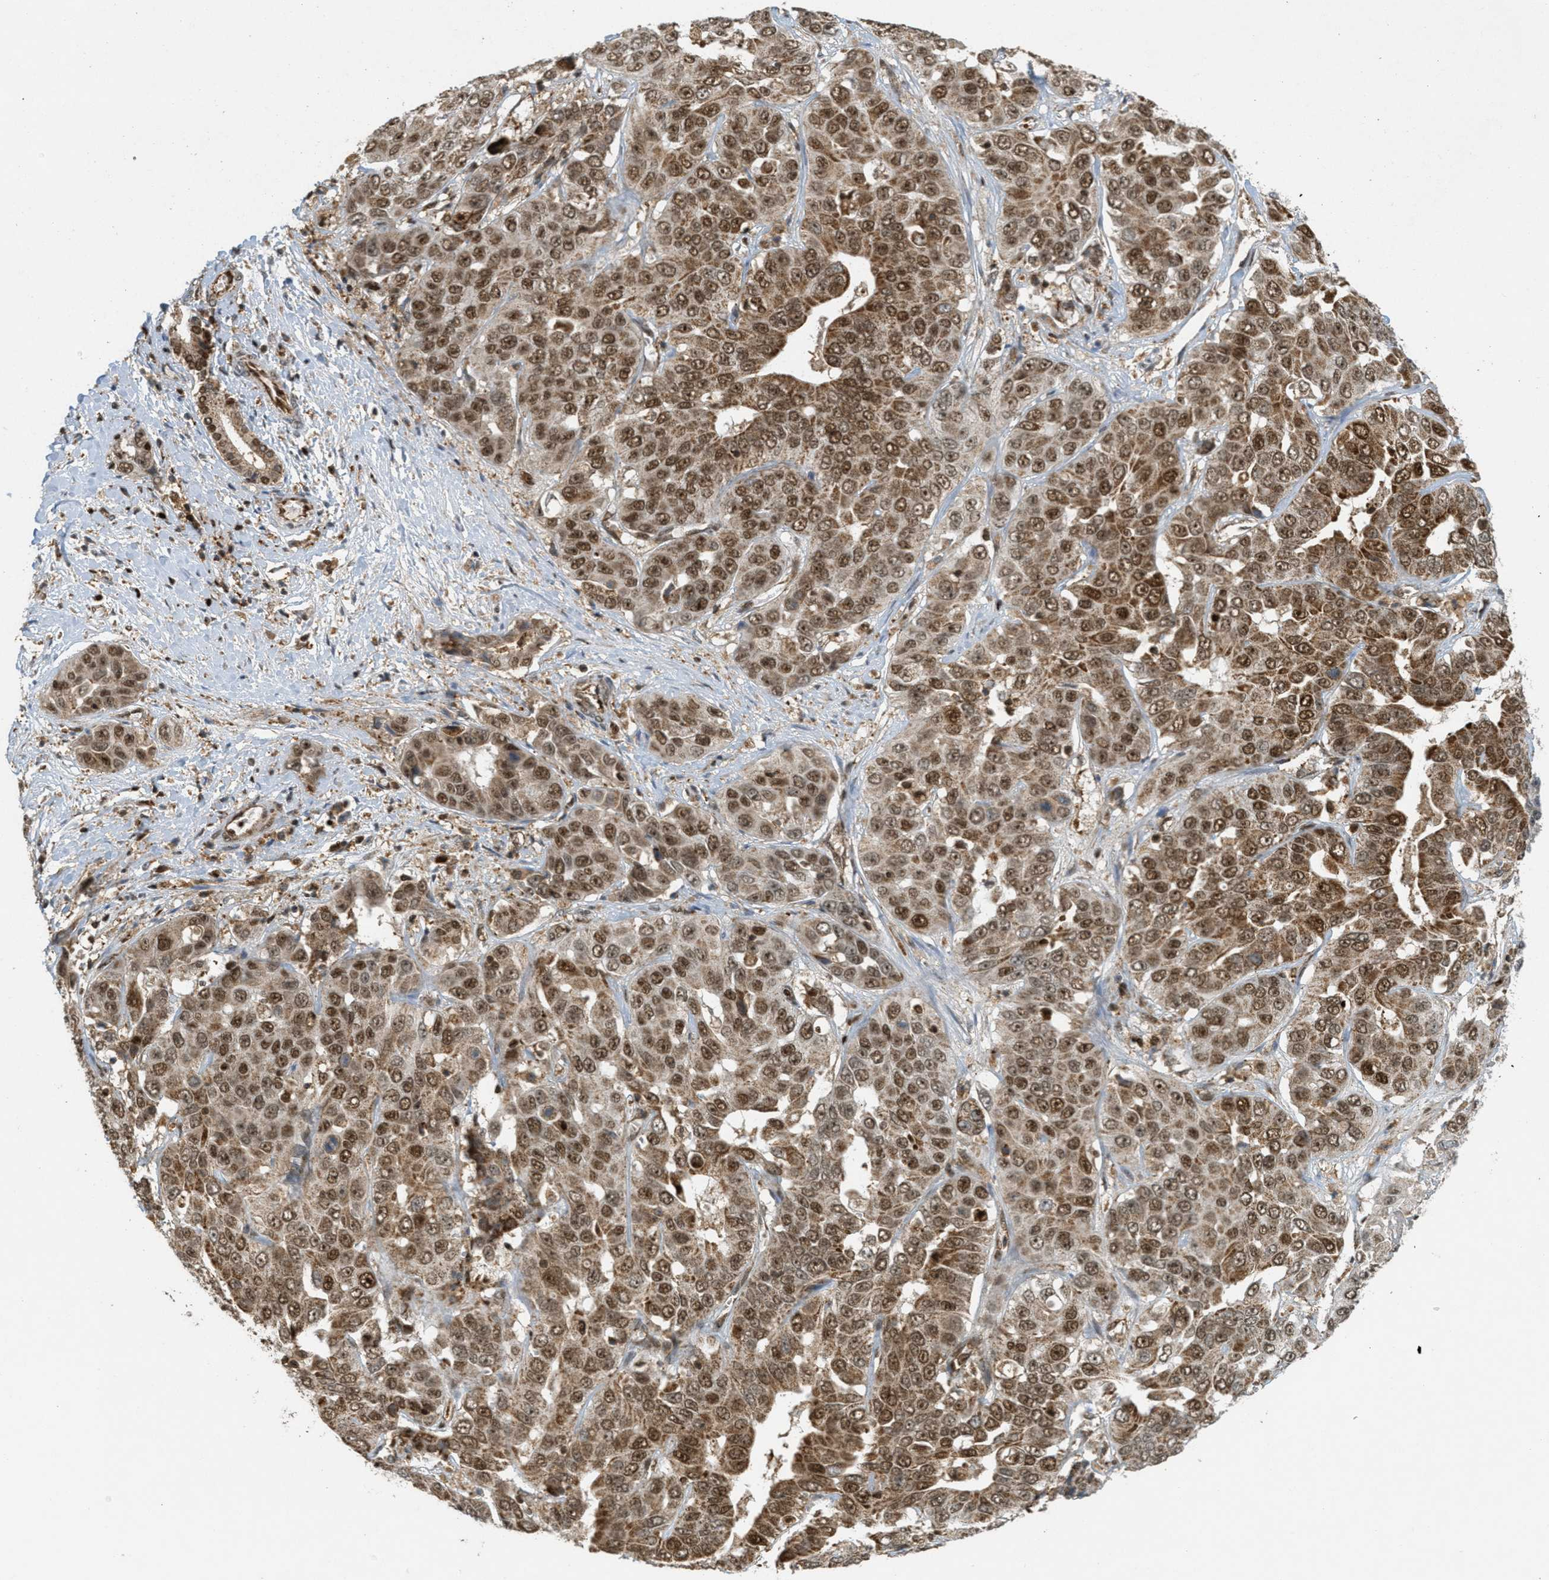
{"staining": {"intensity": "strong", "quantity": ">75%", "location": "cytoplasmic/membranous,nuclear"}, "tissue": "liver cancer", "cell_type": "Tumor cells", "image_type": "cancer", "snomed": [{"axis": "morphology", "description": "Cholangiocarcinoma"}, {"axis": "topography", "description": "Liver"}], "caption": "Liver cancer stained with DAB immunohistochemistry displays high levels of strong cytoplasmic/membranous and nuclear positivity in about >75% of tumor cells.", "gene": "TLK1", "patient": {"sex": "female", "age": 52}}